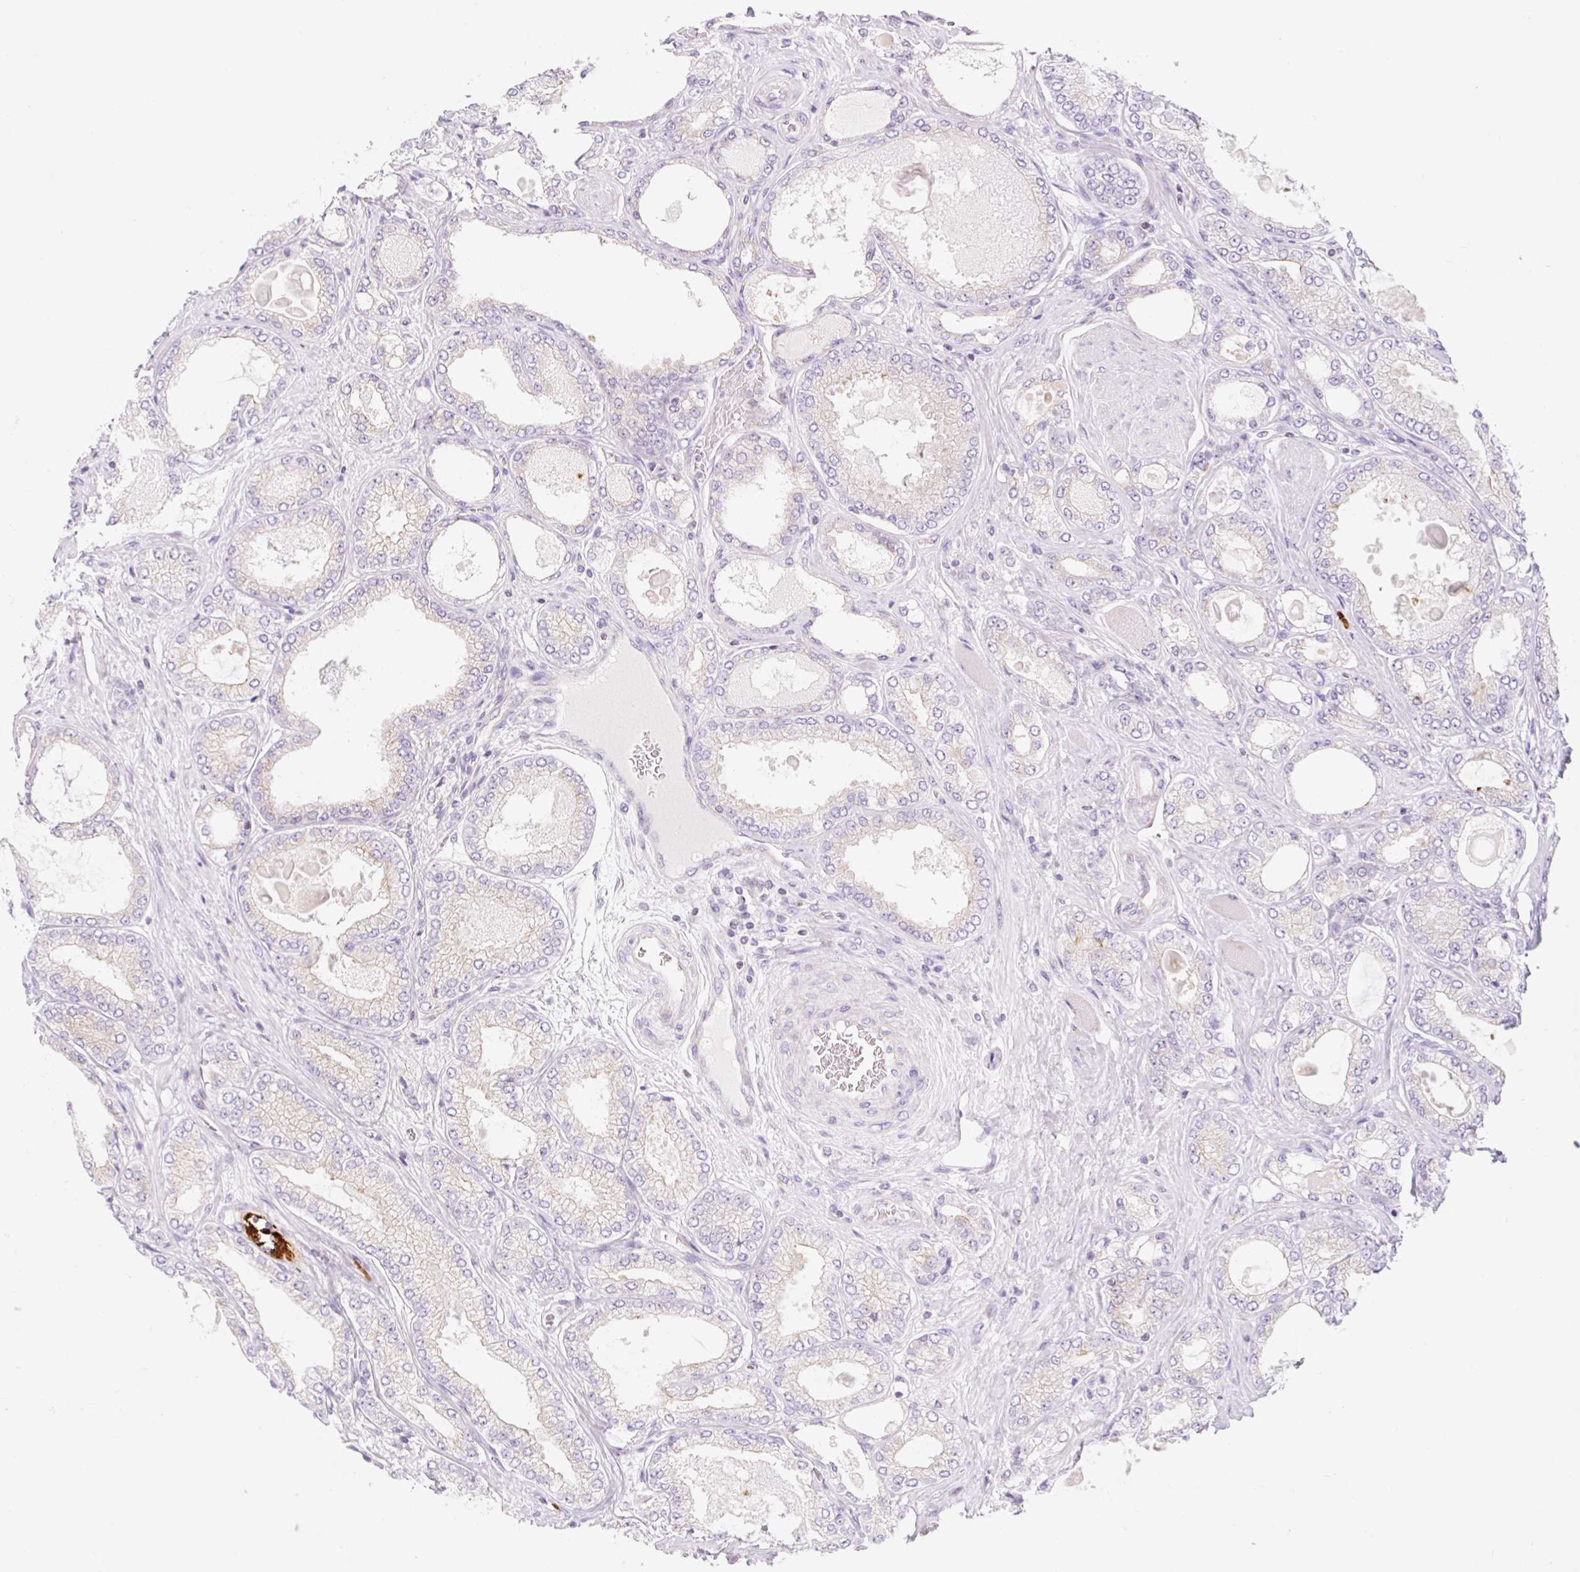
{"staining": {"intensity": "weak", "quantity": "<25%", "location": "cytoplasmic/membranous"}, "tissue": "prostate cancer", "cell_type": "Tumor cells", "image_type": "cancer", "snomed": [{"axis": "morphology", "description": "Adenocarcinoma, High grade"}, {"axis": "topography", "description": "Prostate"}], "caption": "DAB (3,3'-diaminobenzidine) immunohistochemical staining of prostate cancer reveals no significant staining in tumor cells.", "gene": "FOCAD", "patient": {"sex": "male", "age": 68}}